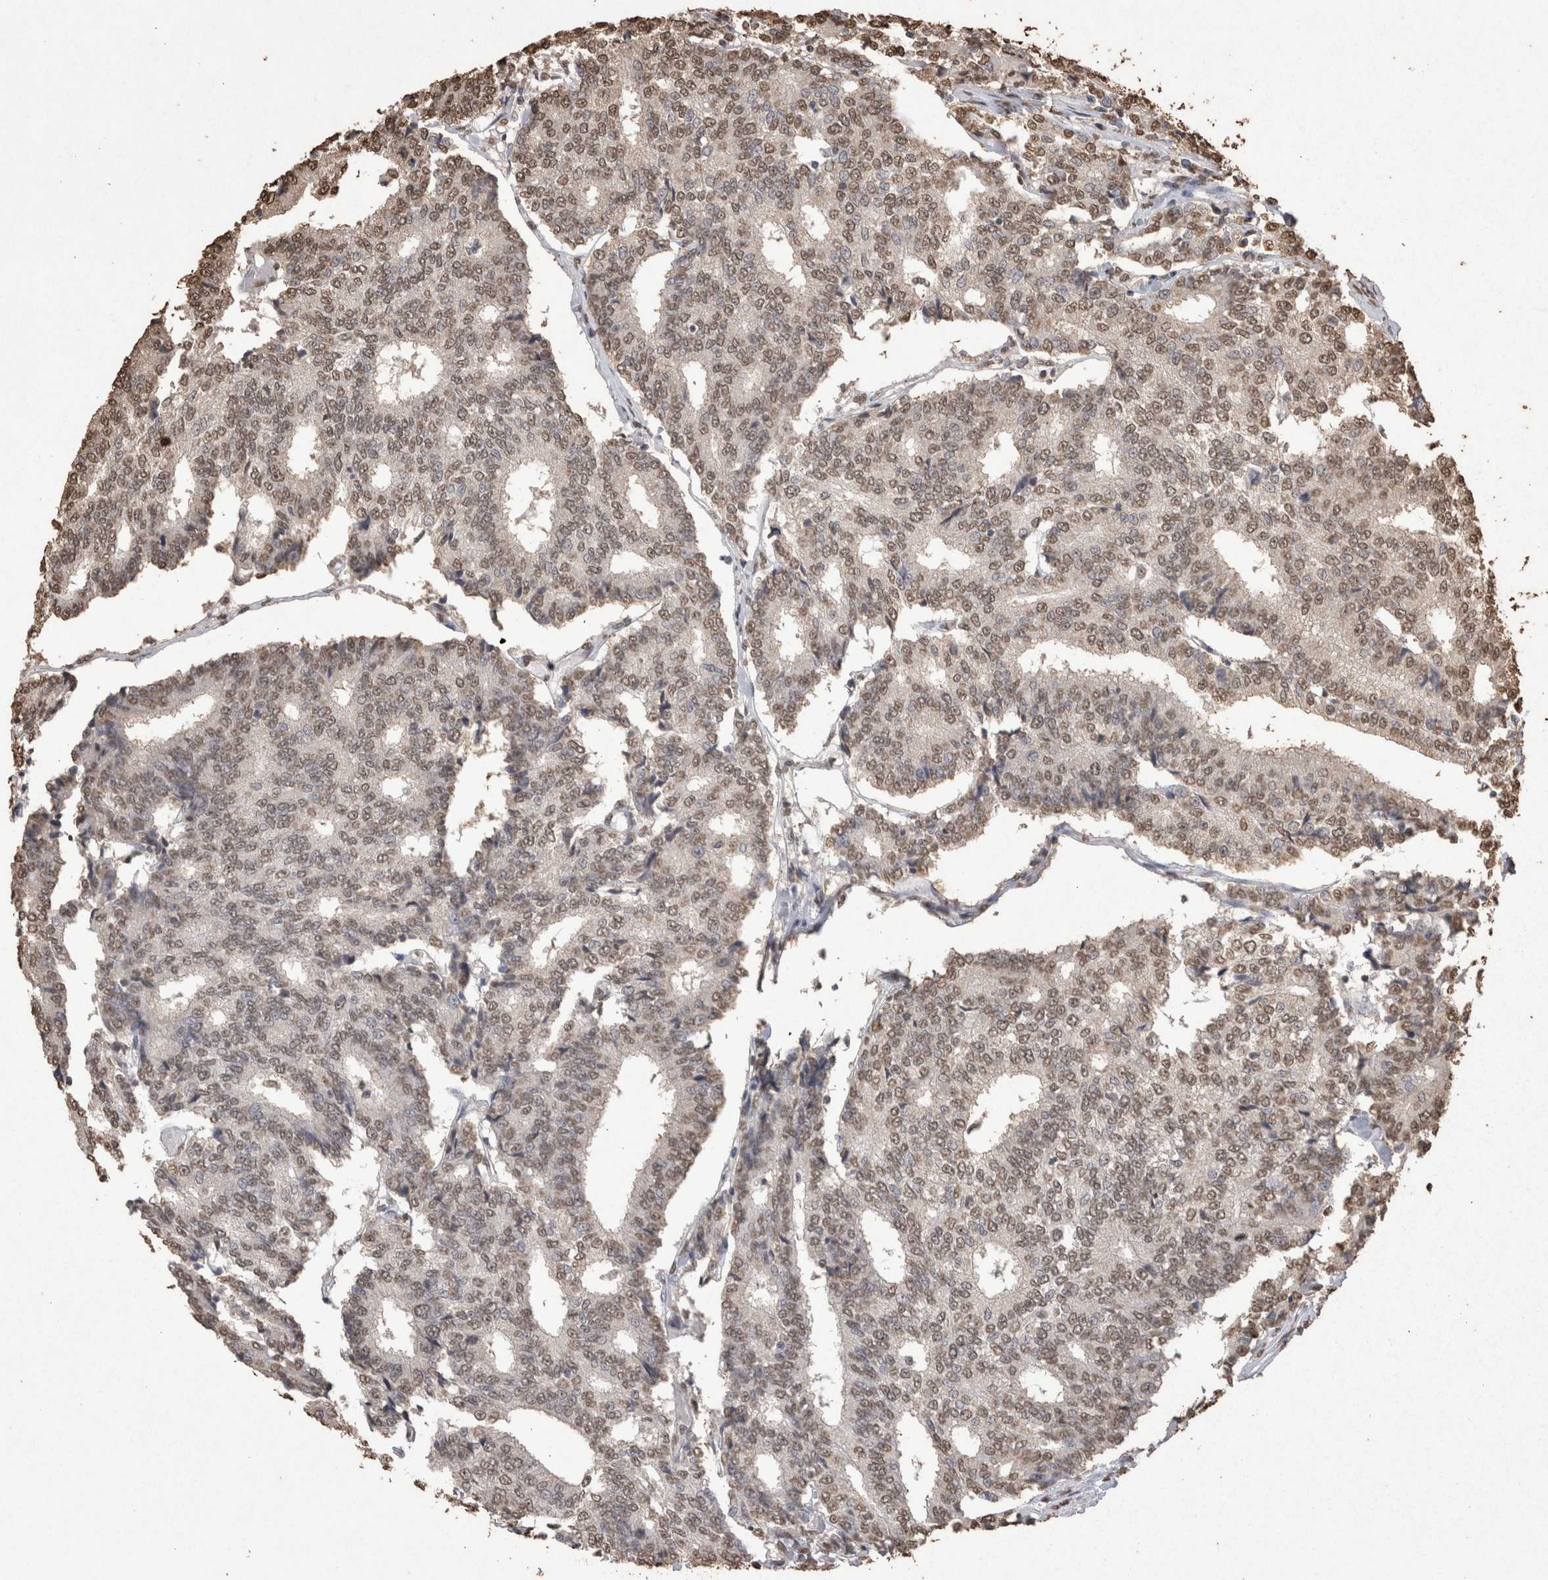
{"staining": {"intensity": "moderate", "quantity": ">75%", "location": "nuclear"}, "tissue": "prostate cancer", "cell_type": "Tumor cells", "image_type": "cancer", "snomed": [{"axis": "morphology", "description": "Normal tissue, NOS"}, {"axis": "morphology", "description": "Adenocarcinoma, High grade"}, {"axis": "topography", "description": "Prostate"}, {"axis": "topography", "description": "Seminal veicle"}], "caption": "Immunohistochemistry photomicrograph of neoplastic tissue: human prostate cancer (high-grade adenocarcinoma) stained using immunohistochemistry (IHC) exhibits medium levels of moderate protein expression localized specifically in the nuclear of tumor cells, appearing as a nuclear brown color.", "gene": "POU5F1", "patient": {"sex": "male", "age": 55}}